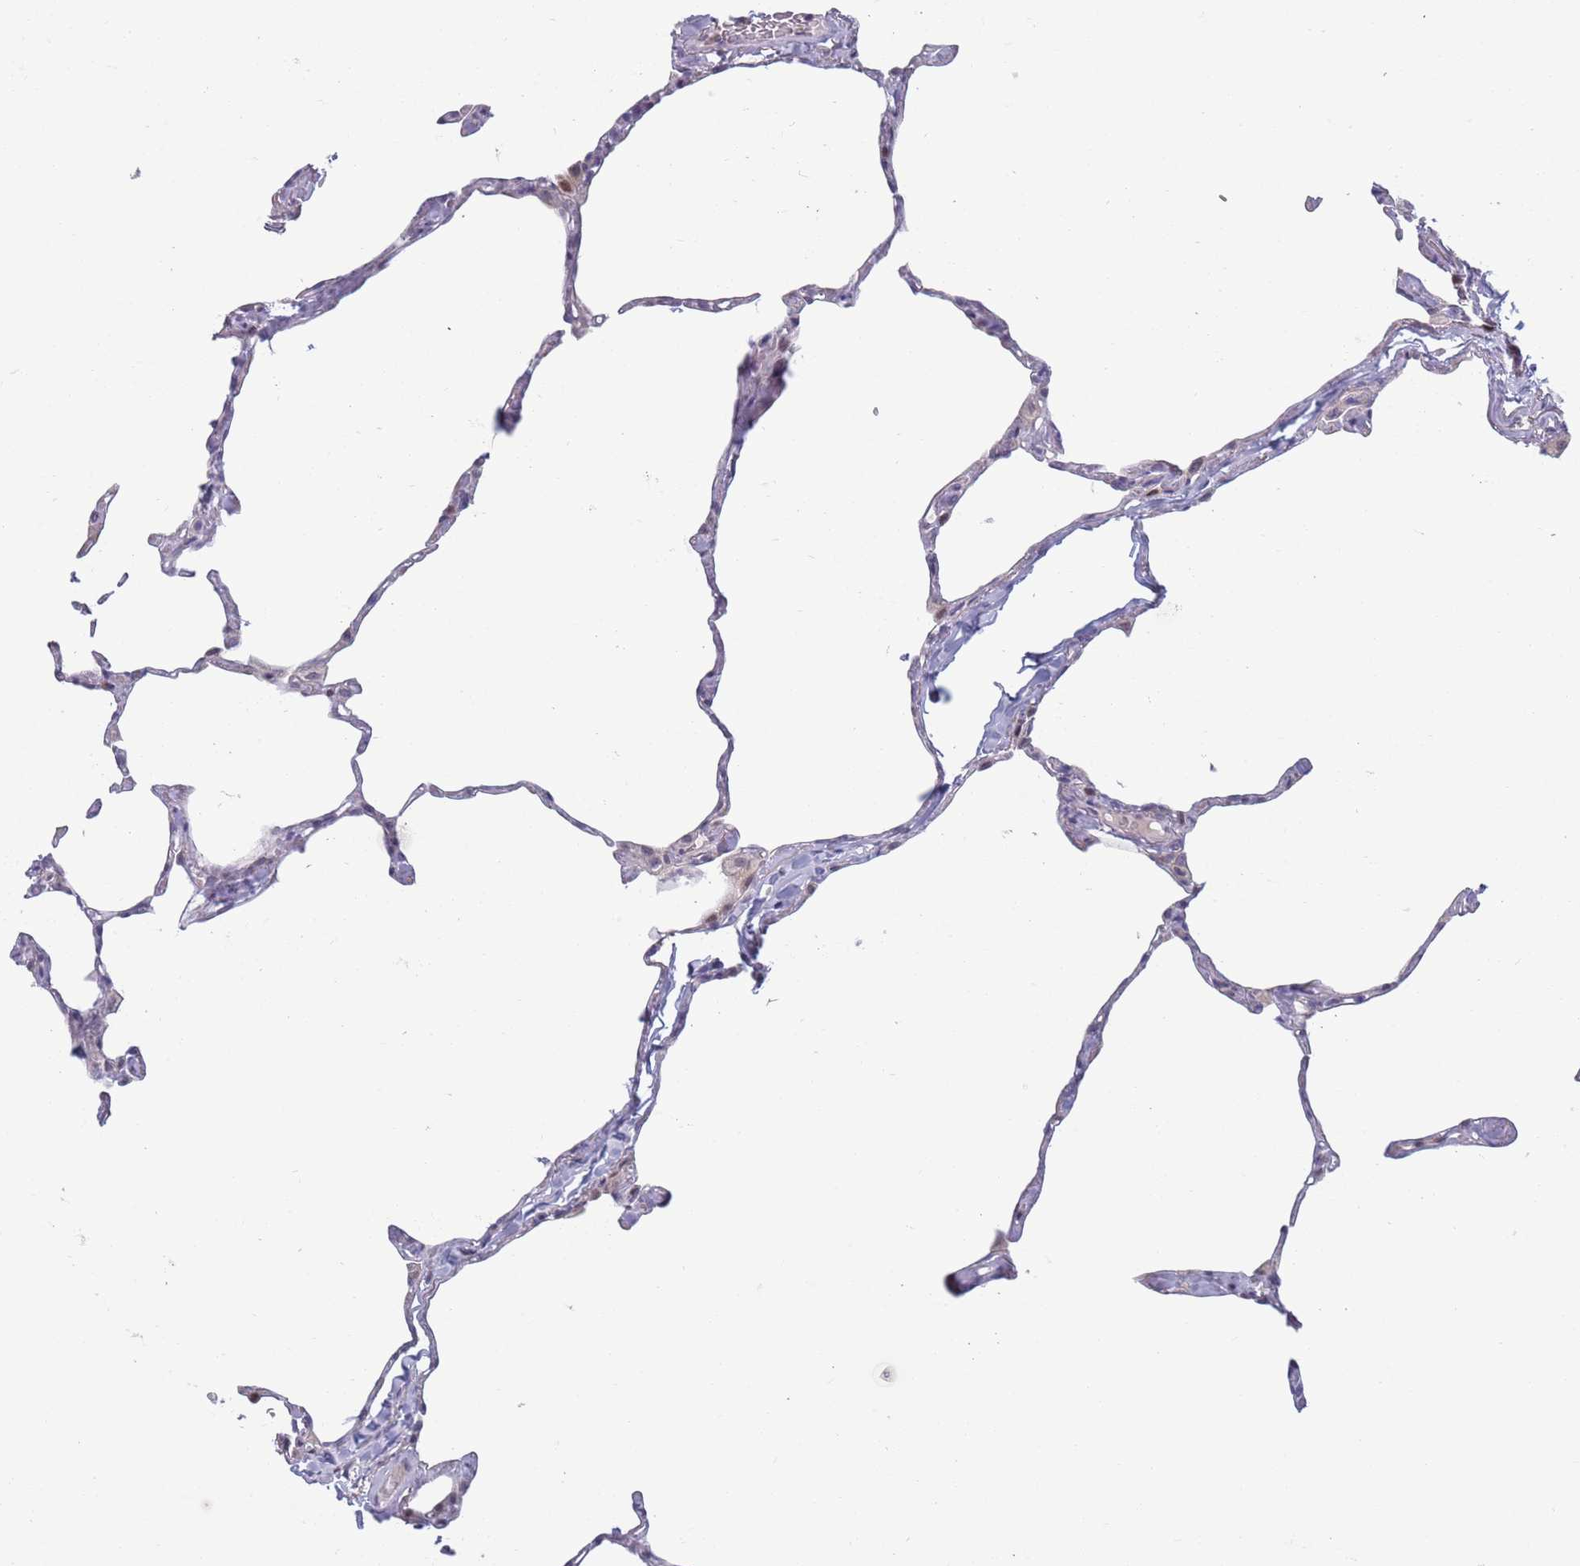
{"staining": {"intensity": "negative", "quantity": "none", "location": "none"}, "tissue": "lung", "cell_type": "Alveolar cells", "image_type": "normal", "snomed": [{"axis": "morphology", "description": "Normal tissue, NOS"}, {"axis": "topography", "description": "Lung"}], "caption": "The micrograph shows no significant expression in alveolar cells of lung.", "gene": "CLNS1A", "patient": {"sex": "male", "age": 65}}